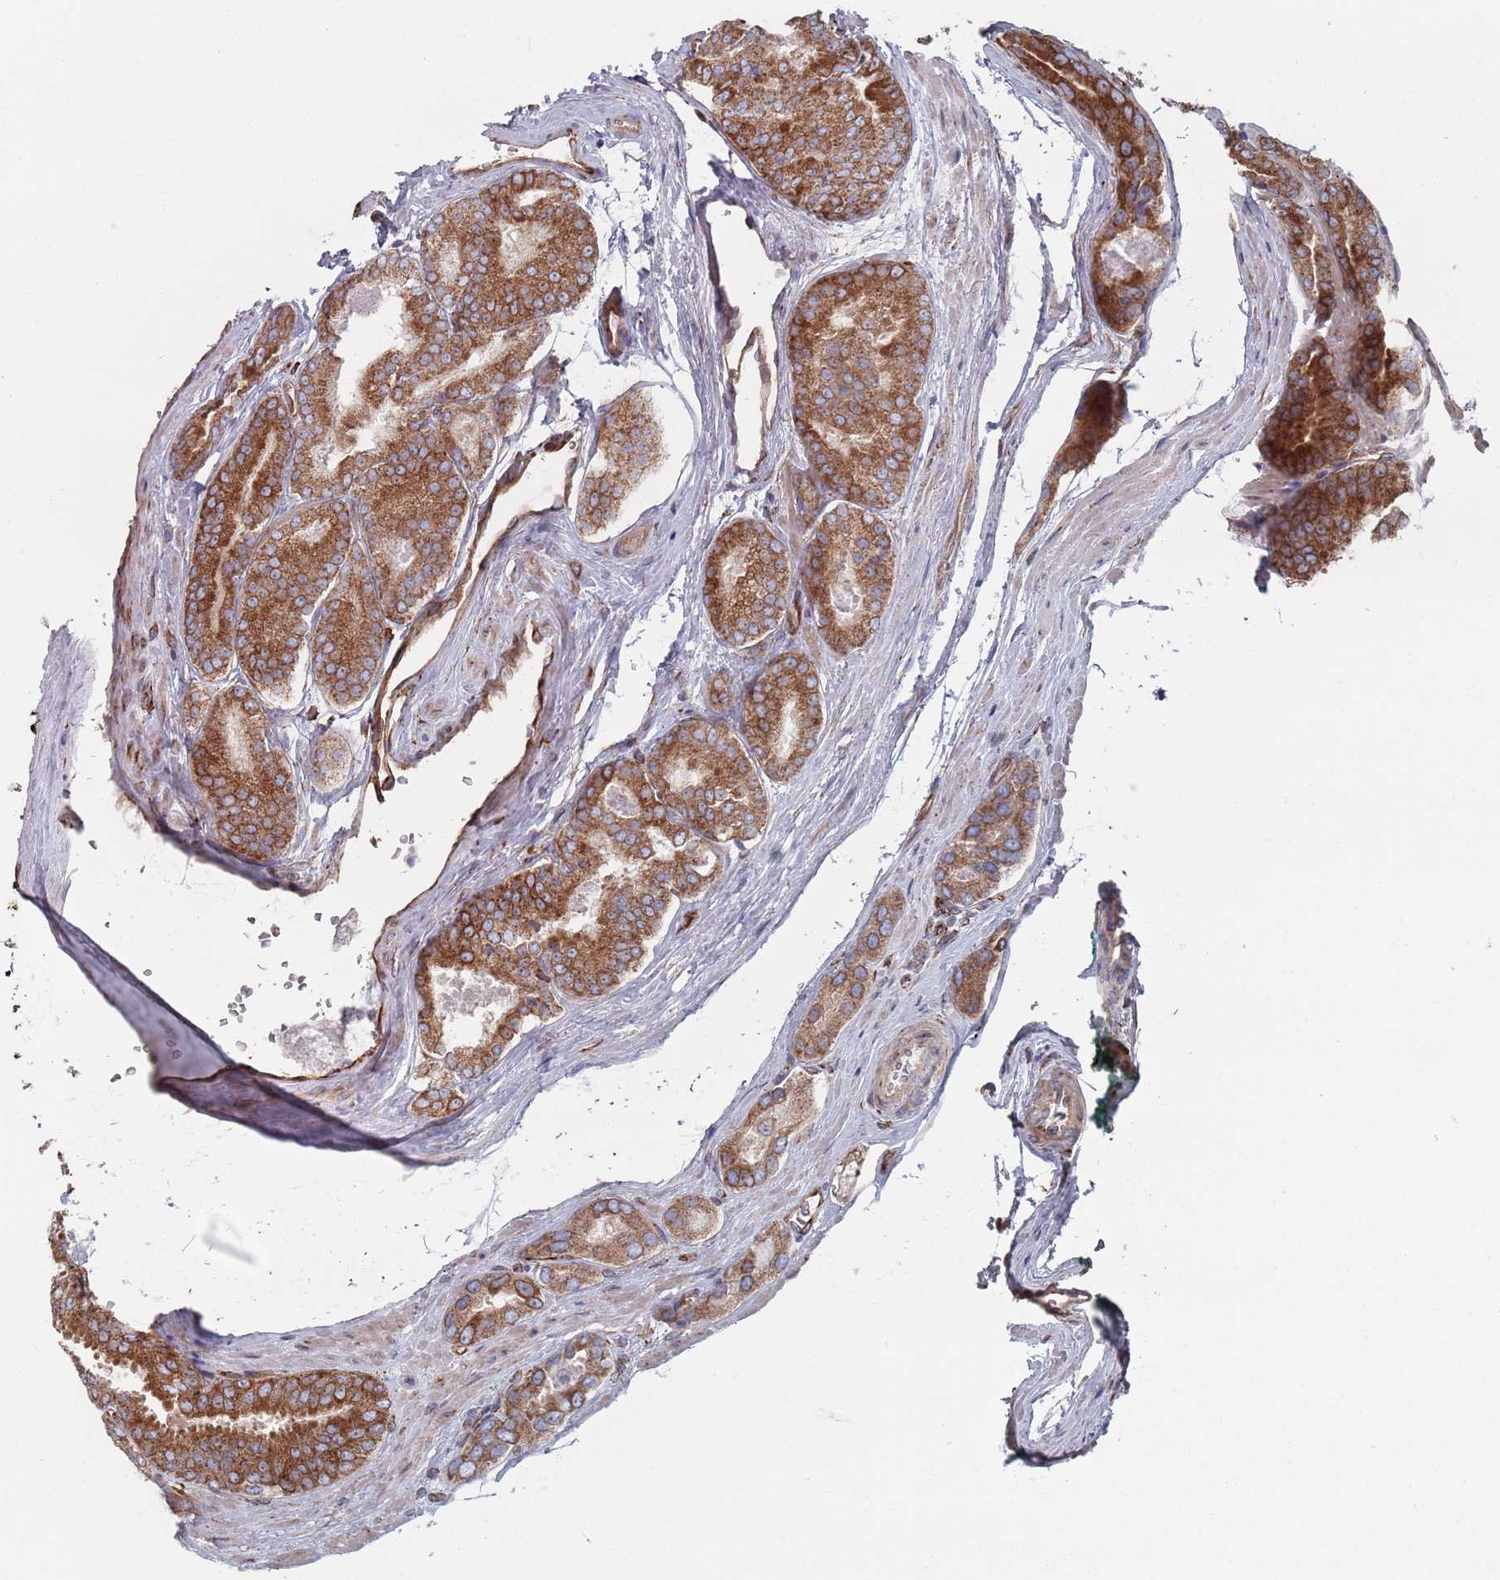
{"staining": {"intensity": "moderate", "quantity": ">75%", "location": "cytoplasmic/membranous"}, "tissue": "prostate cancer", "cell_type": "Tumor cells", "image_type": "cancer", "snomed": [{"axis": "morphology", "description": "Adenocarcinoma, High grade"}, {"axis": "topography", "description": "Prostate"}], "caption": "A high-resolution photomicrograph shows IHC staining of high-grade adenocarcinoma (prostate), which reveals moderate cytoplasmic/membranous positivity in about >75% of tumor cells.", "gene": "CCDC106", "patient": {"sex": "male", "age": 72}}